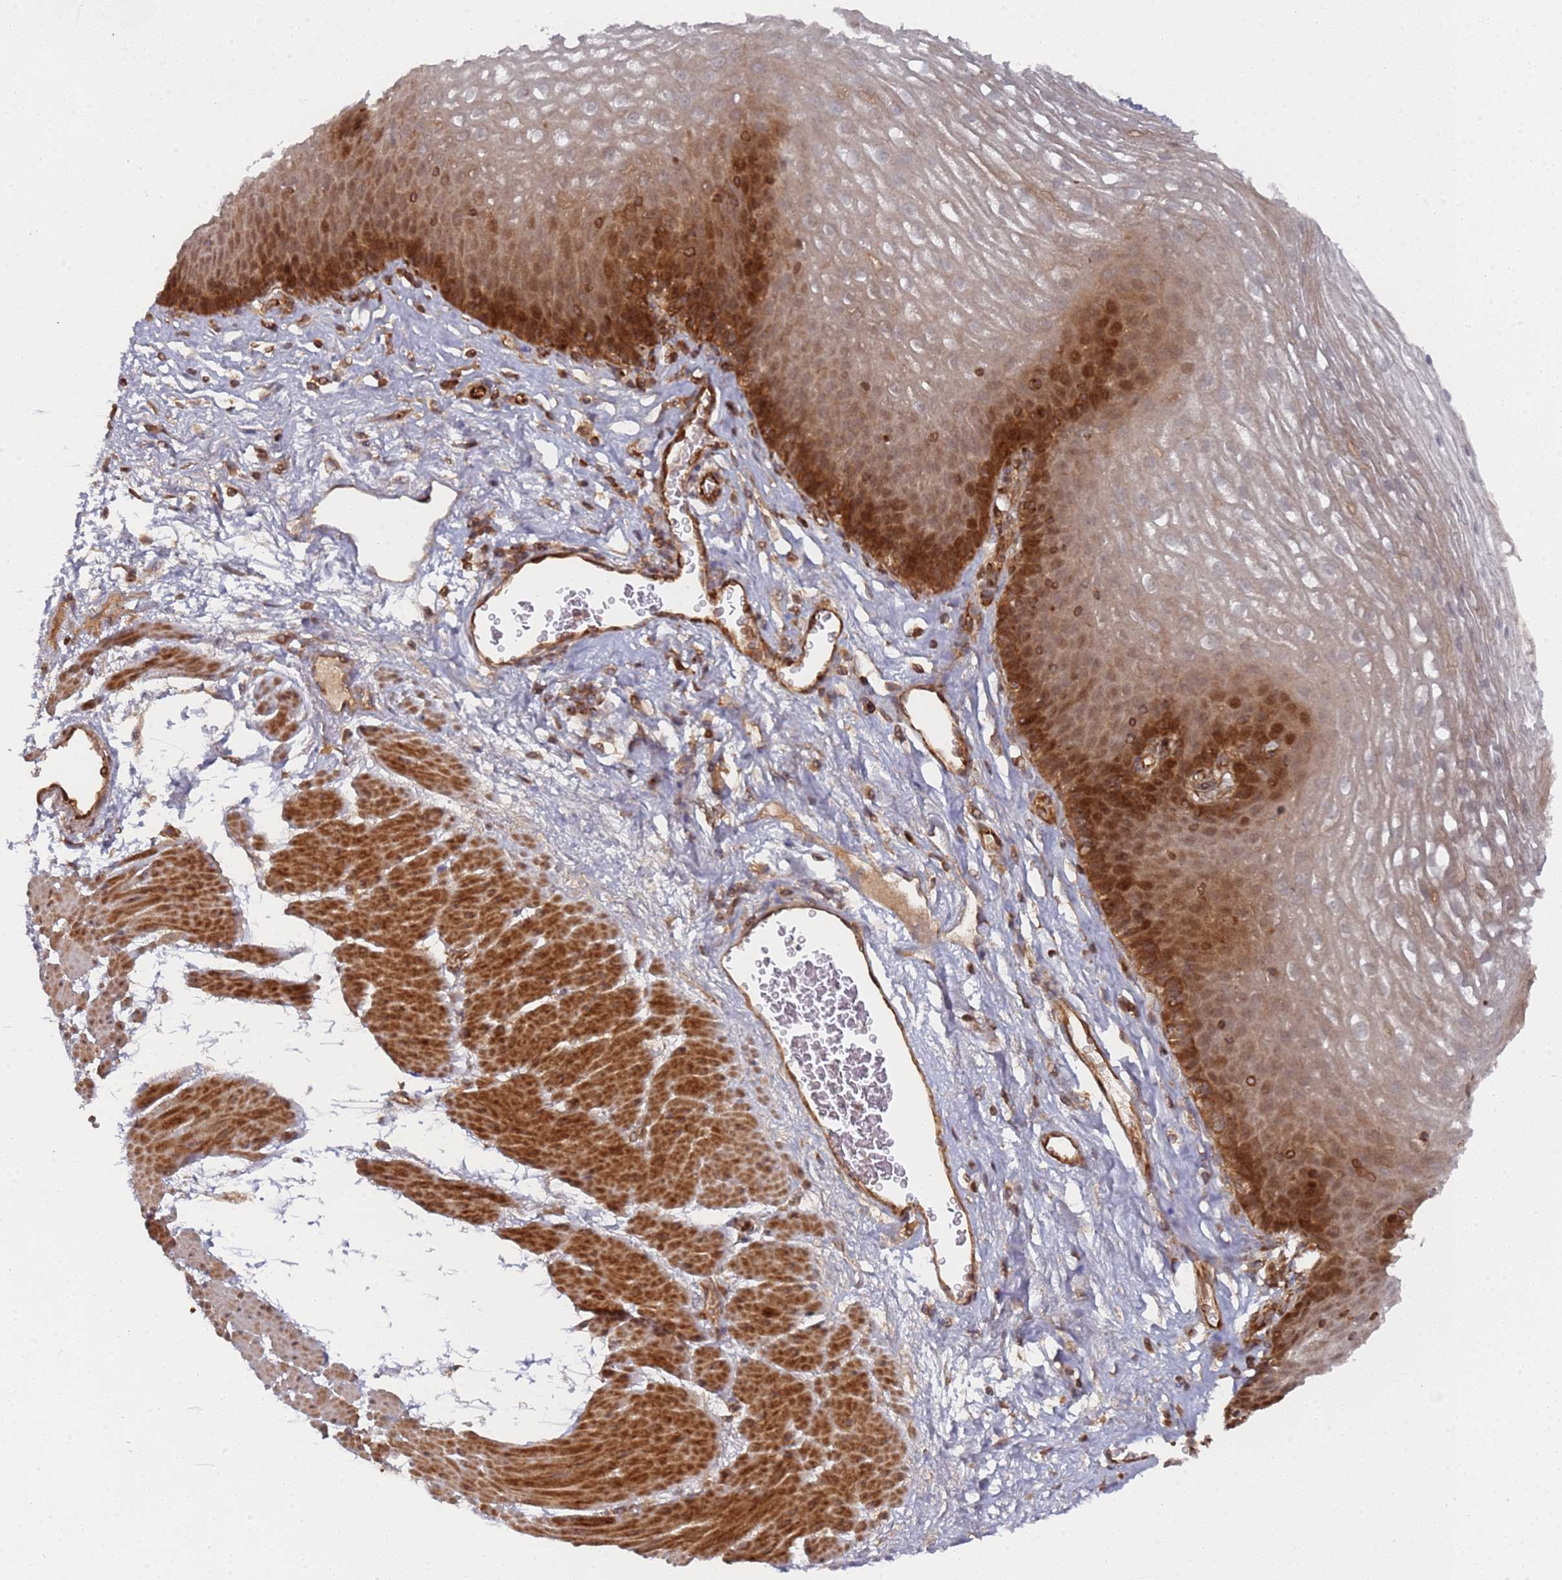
{"staining": {"intensity": "strong", "quantity": "25%-75%", "location": "cytoplasmic/membranous,nuclear"}, "tissue": "esophagus", "cell_type": "Squamous epithelial cells", "image_type": "normal", "snomed": [{"axis": "morphology", "description": "Normal tissue, NOS"}, {"axis": "topography", "description": "Esophagus"}], "caption": "Protein analysis of unremarkable esophagus exhibits strong cytoplasmic/membranous,nuclear staining in about 25%-75% of squamous epithelial cells. (brown staining indicates protein expression, while blue staining denotes nuclei).", "gene": "DDX60", "patient": {"sex": "female", "age": 66}}